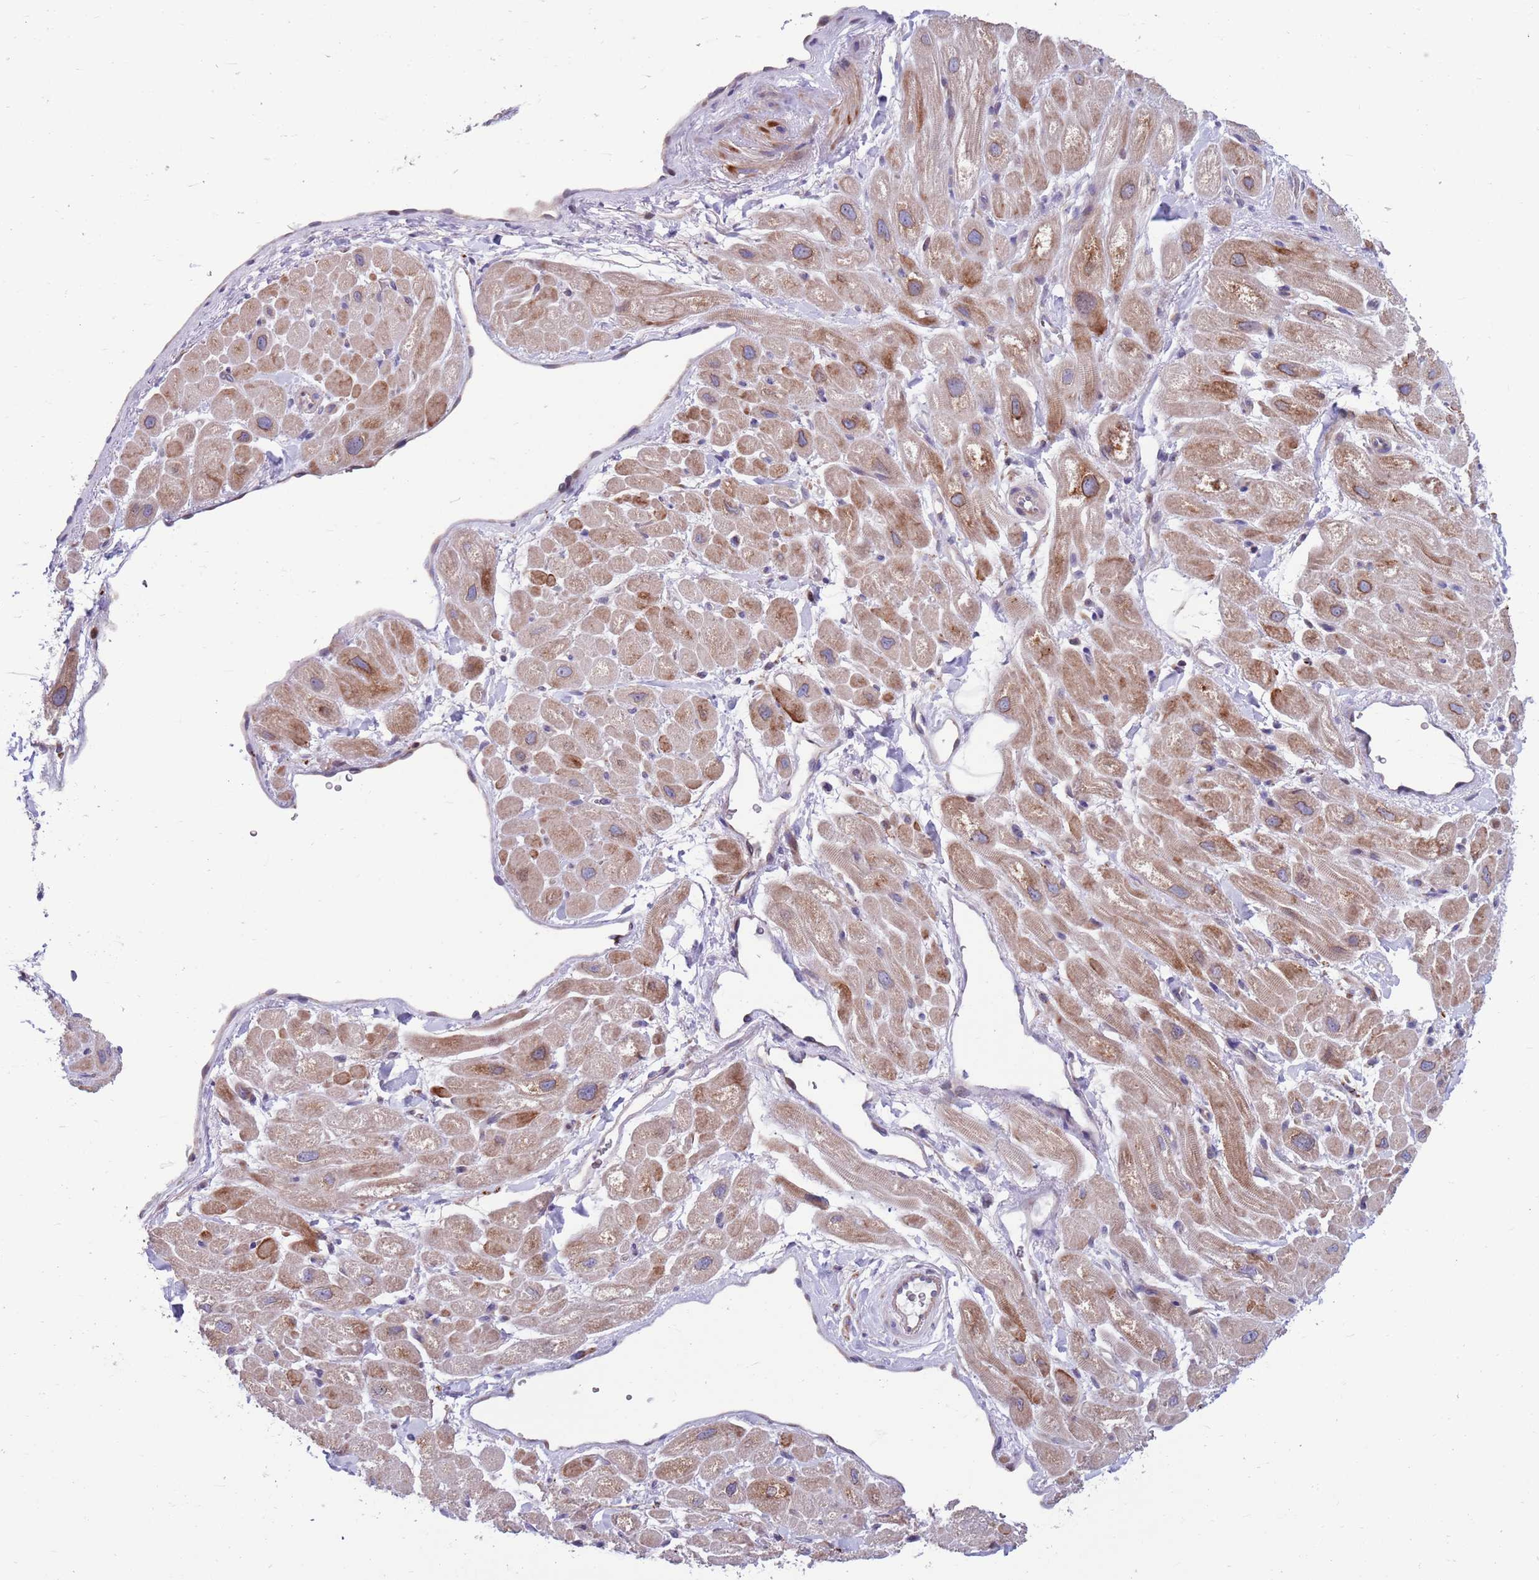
{"staining": {"intensity": "moderate", "quantity": "25%-75%", "location": "cytoplasmic/membranous"}, "tissue": "heart muscle", "cell_type": "Cardiomyocytes", "image_type": "normal", "snomed": [{"axis": "morphology", "description": "Normal tissue, NOS"}, {"axis": "topography", "description": "Heart"}], "caption": "IHC staining of benign heart muscle, which reveals medium levels of moderate cytoplasmic/membranous positivity in about 25%-75% of cardiomyocytes indicating moderate cytoplasmic/membranous protein staining. The staining was performed using DAB (brown) for protein detection and nuclei were counterstained in hematoxylin (blue).", "gene": "KLHL29", "patient": {"sex": "male", "age": 65}}